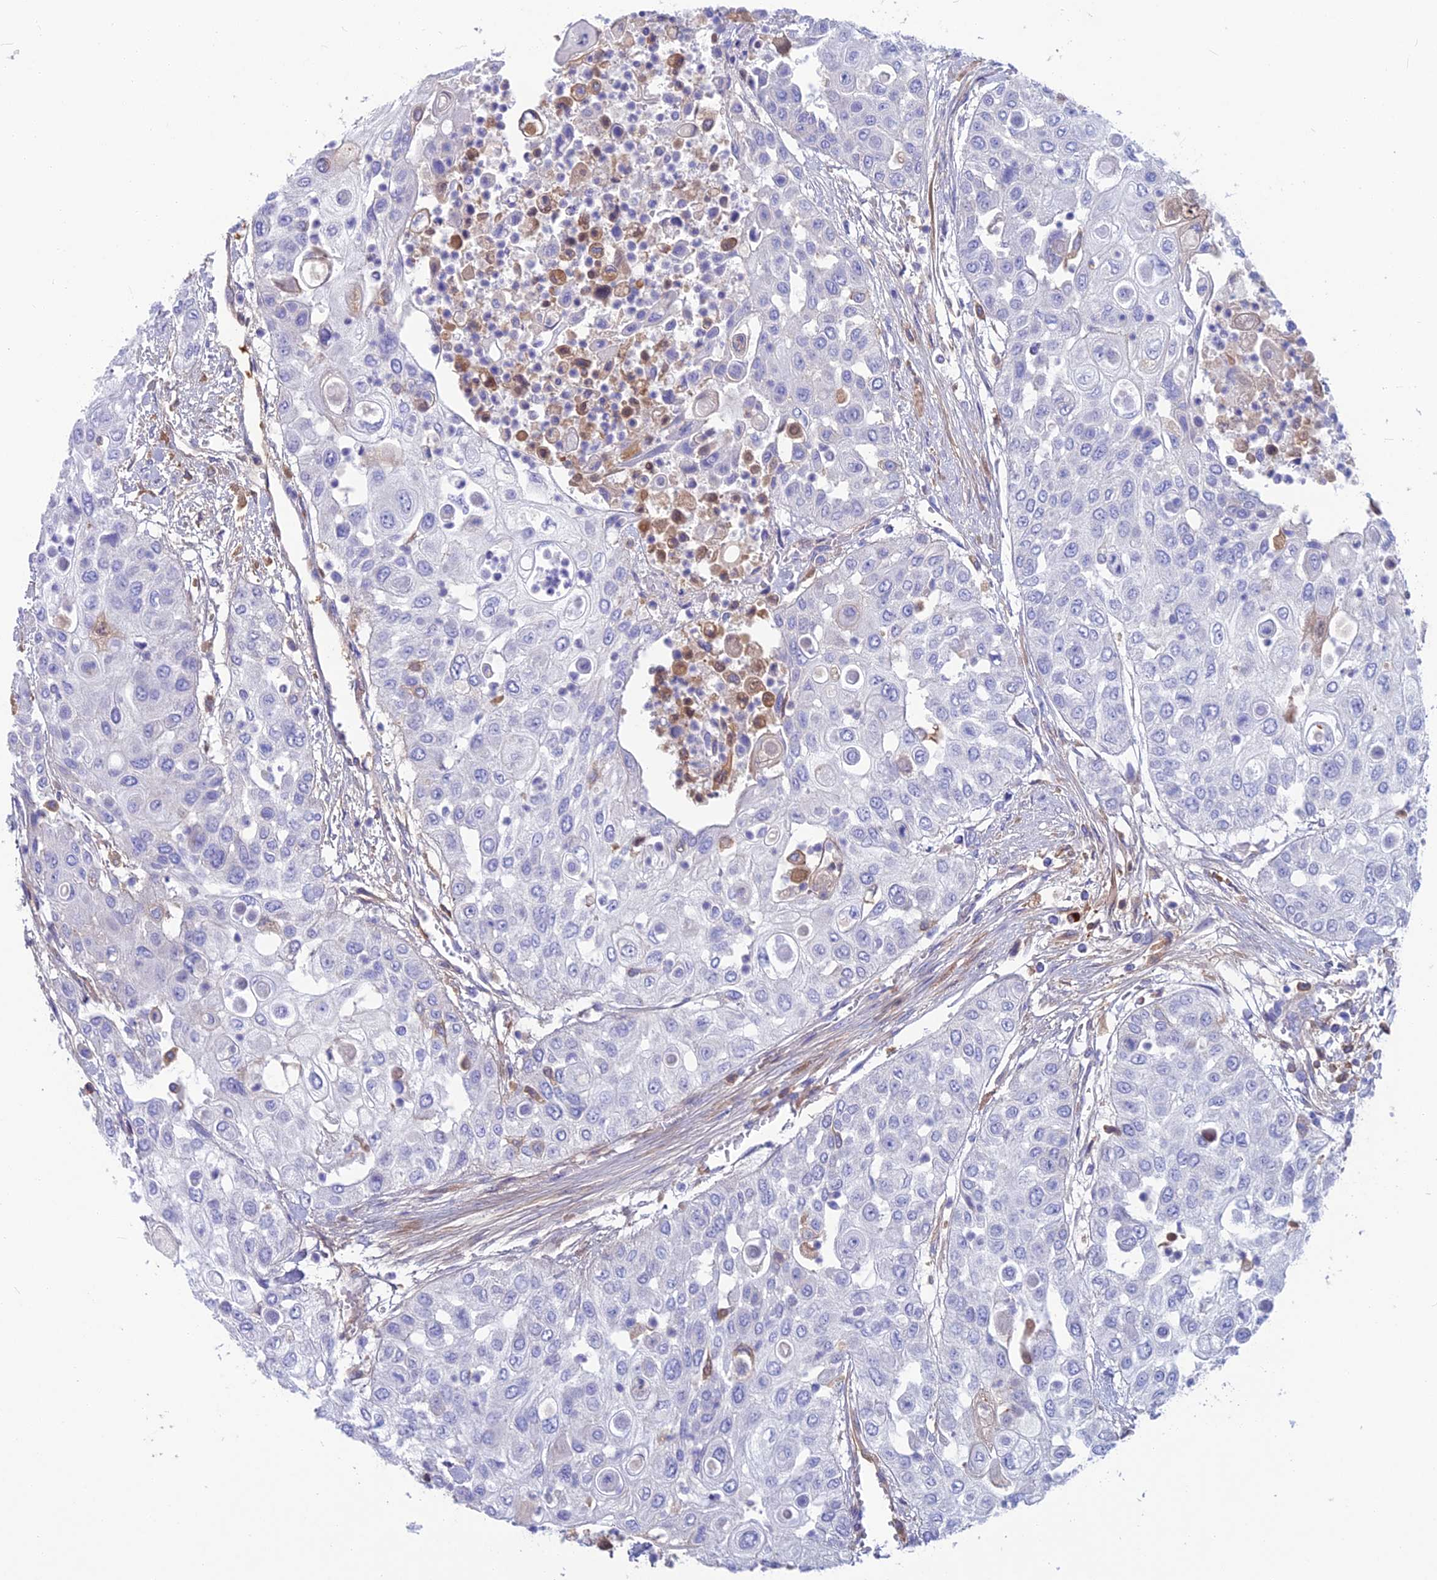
{"staining": {"intensity": "negative", "quantity": "none", "location": "none"}, "tissue": "urothelial cancer", "cell_type": "Tumor cells", "image_type": "cancer", "snomed": [{"axis": "morphology", "description": "Urothelial carcinoma, High grade"}, {"axis": "topography", "description": "Urinary bladder"}], "caption": "The immunohistochemistry (IHC) micrograph has no significant staining in tumor cells of high-grade urothelial carcinoma tissue.", "gene": "SNAP91", "patient": {"sex": "female", "age": 79}}